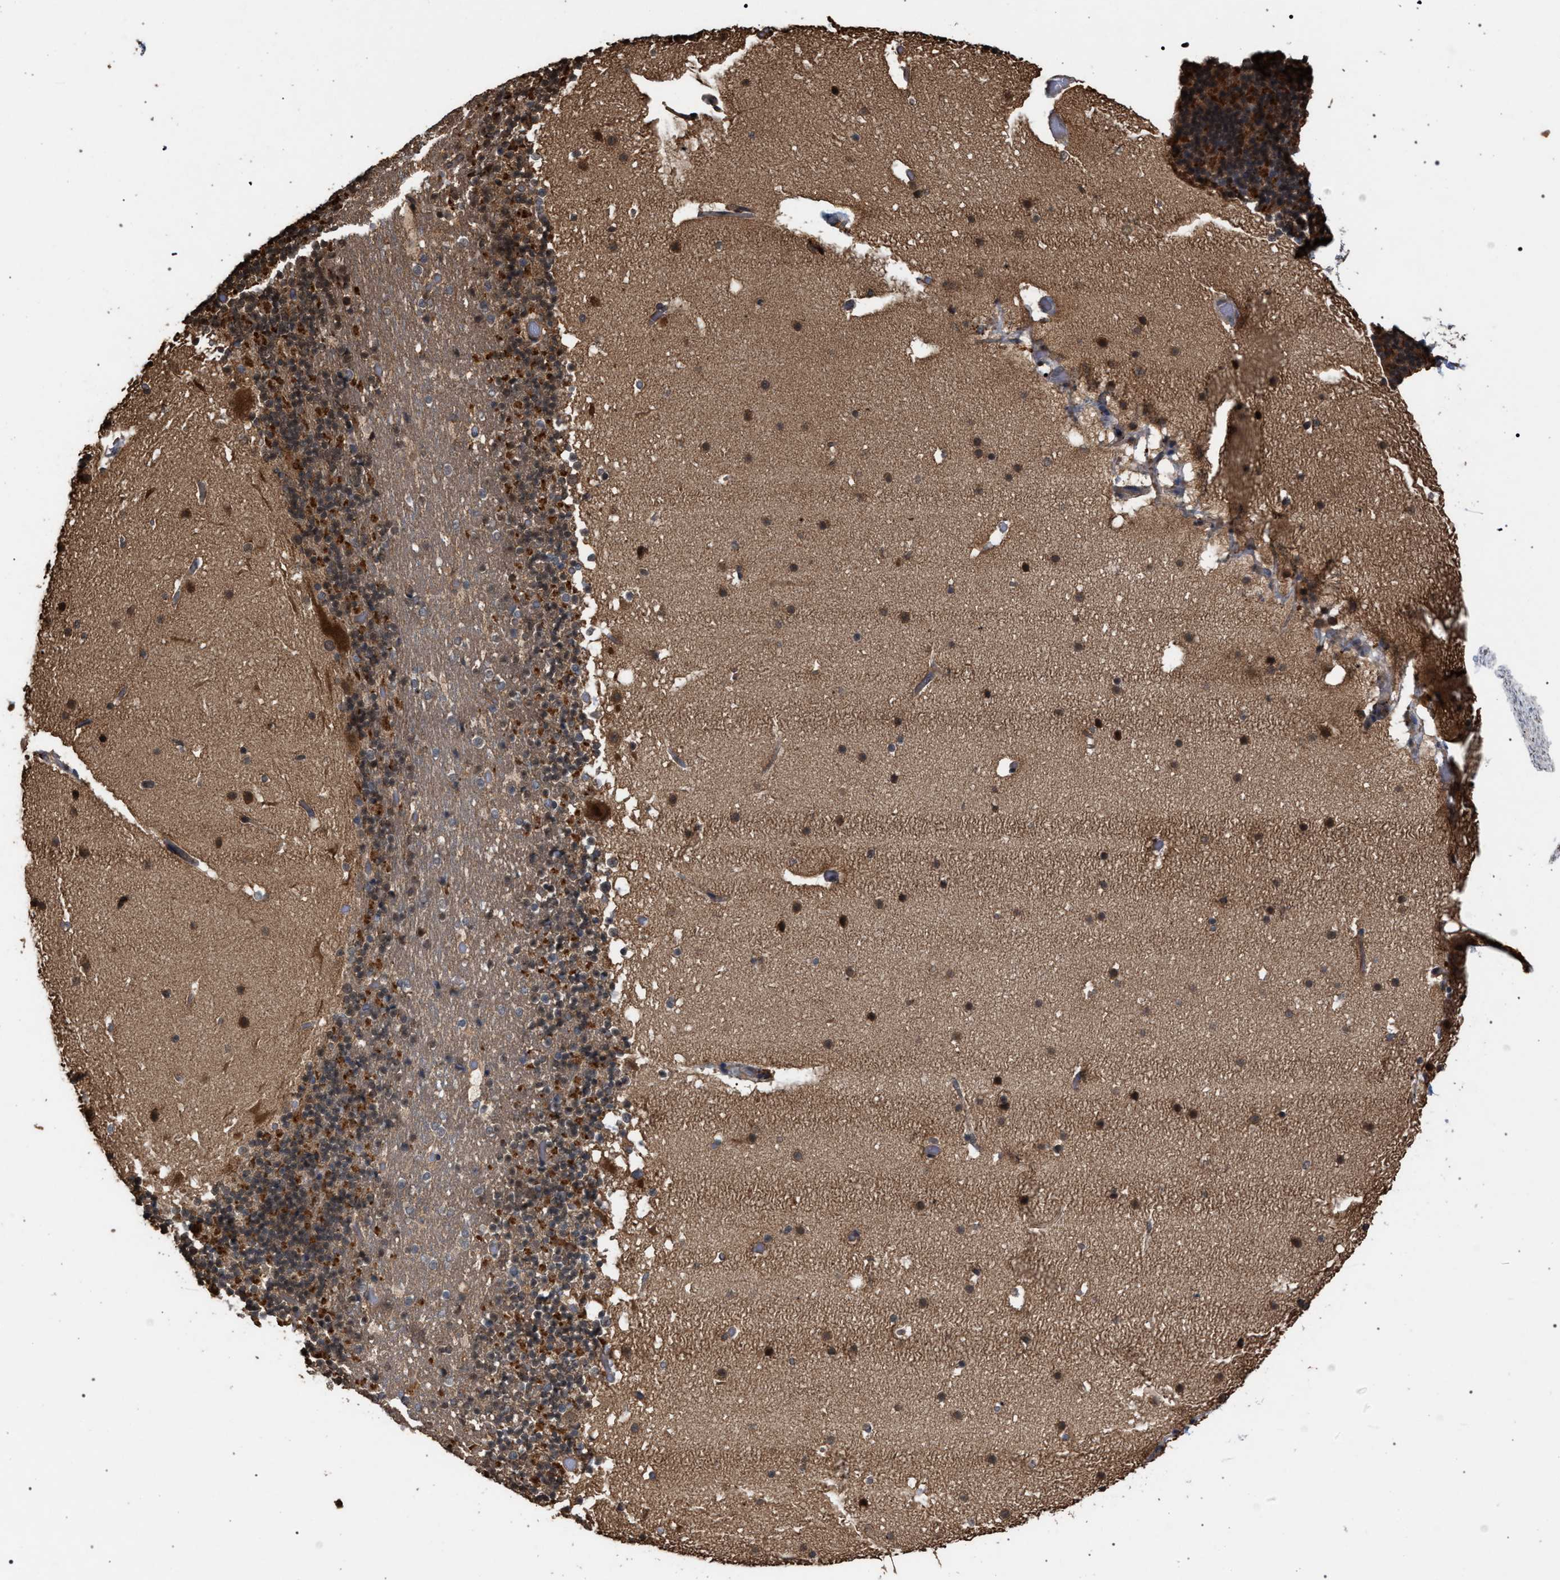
{"staining": {"intensity": "moderate", "quantity": ">75%", "location": "cytoplasmic/membranous"}, "tissue": "cerebellum", "cell_type": "Cells in granular layer", "image_type": "normal", "snomed": [{"axis": "morphology", "description": "Normal tissue, NOS"}, {"axis": "topography", "description": "Cerebellum"}], "caption": "Immunohistochemical staining of benign cerebellum shows >75% levels of moderate cytoplasmic/membranous protein expression in approximately >75% of cells in granular layer. The staining was performed using DAB to visualize the protein expression in brown, while the nuclei were stained in blue with hematoxylin (Magnification: 20x).", "gene": "NAA35", "patient": {"sex": "male", "age": 57}}